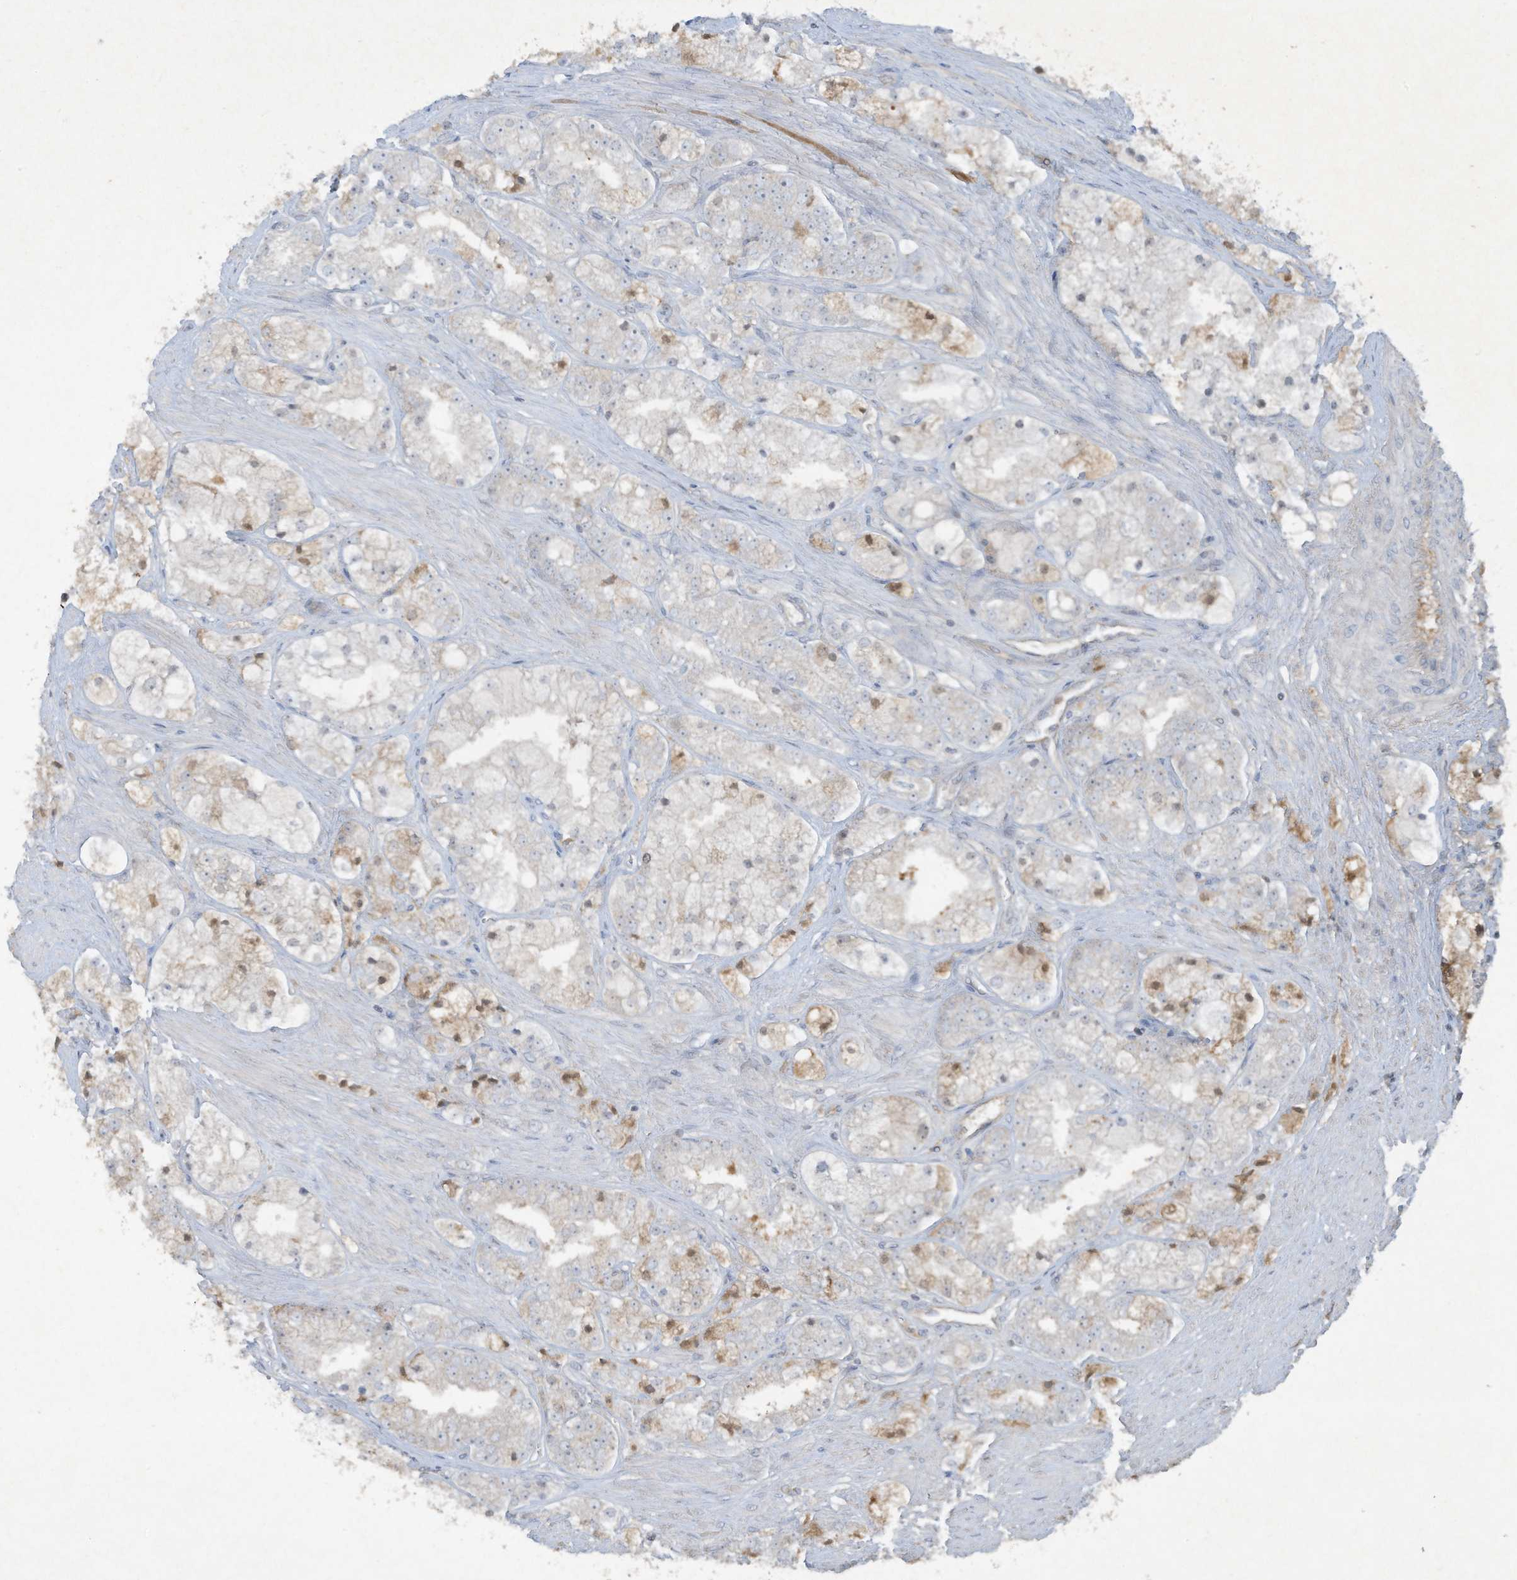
{"staining": {"intensity": "weak", "quantity": "<25%", "location": "cytoplasmic/membranous"}, "tissue": "prostate cancer", "cell_type": "Tumor cells", "image_type": "cancer", "snomed": [{"axis": "morphology", "description": "Adenocarcinoma, High grade"}, {"axis": "topography", "description": "Prostate"}], "caption": "Immunohistochemistry micrograph of high-grade adenocarcinoma (prostate) stained for a protein (brown), which exhibits no staining in tumor cells.", "gene": "FETUB", "patient": {"sex": "male", "age": 50}}